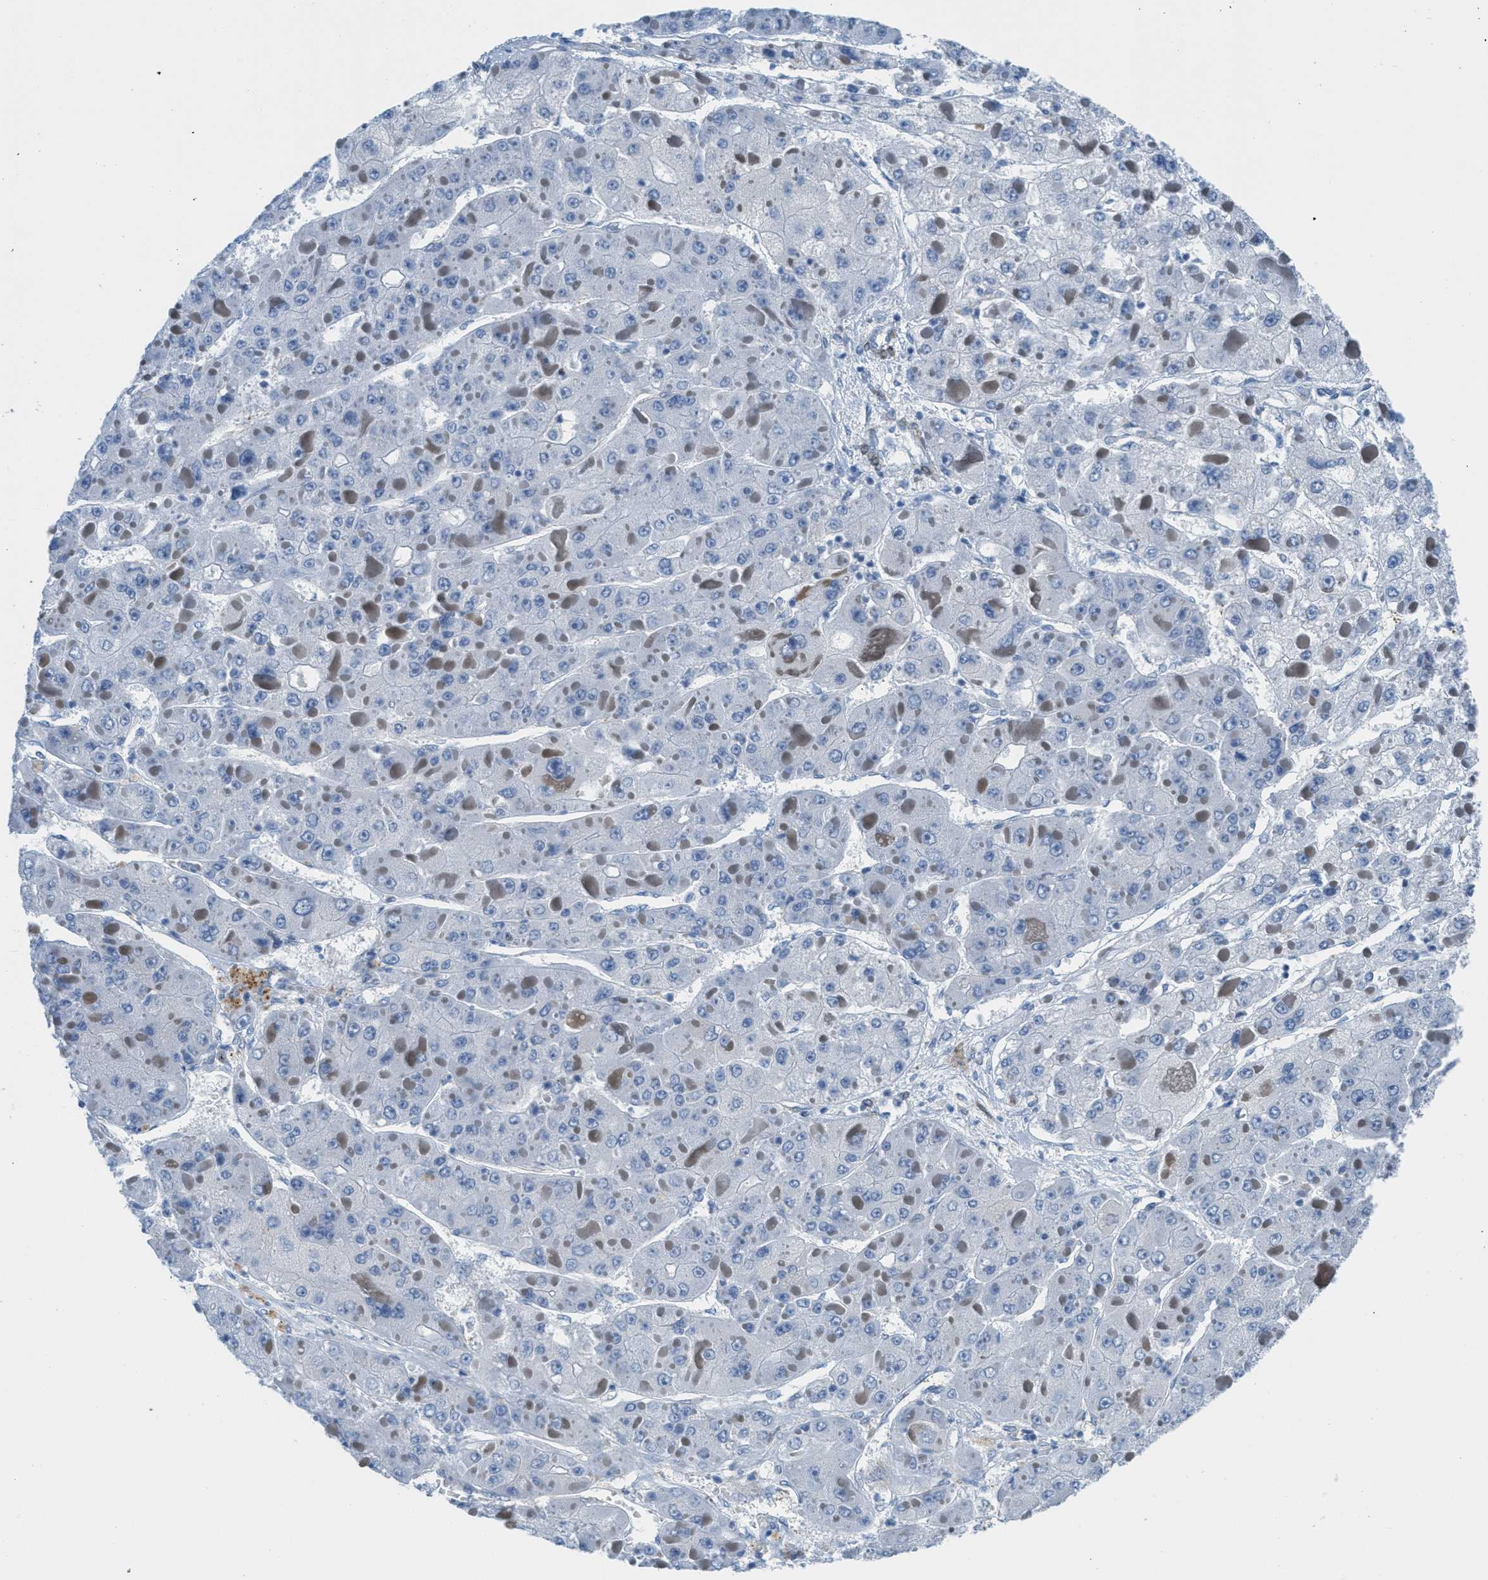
{"staining": {"intensity": "negative", "quantity": "none", "location": "none"}, "tissue": "liver cancer", "cell_type": "Tumor cells", "image_type": "cancer", "snomed": [{"axis": "morphology", "description": "Carcinoma, Hepatocellular, NOS"}, {"axis": "topography", "description": "Liver"}], "caption": "High power microscopy photomicrograph of an immunohistochemistry (IHC) micrograph of liver cancer (hepatocellular carcinoma), revealing no significant expression in tumor cells. (Immunohistochemistry, brightfield microscopy, high magnification).", "gene": "MAPRE2", "patient": {"sex": "female", "age": 73}}